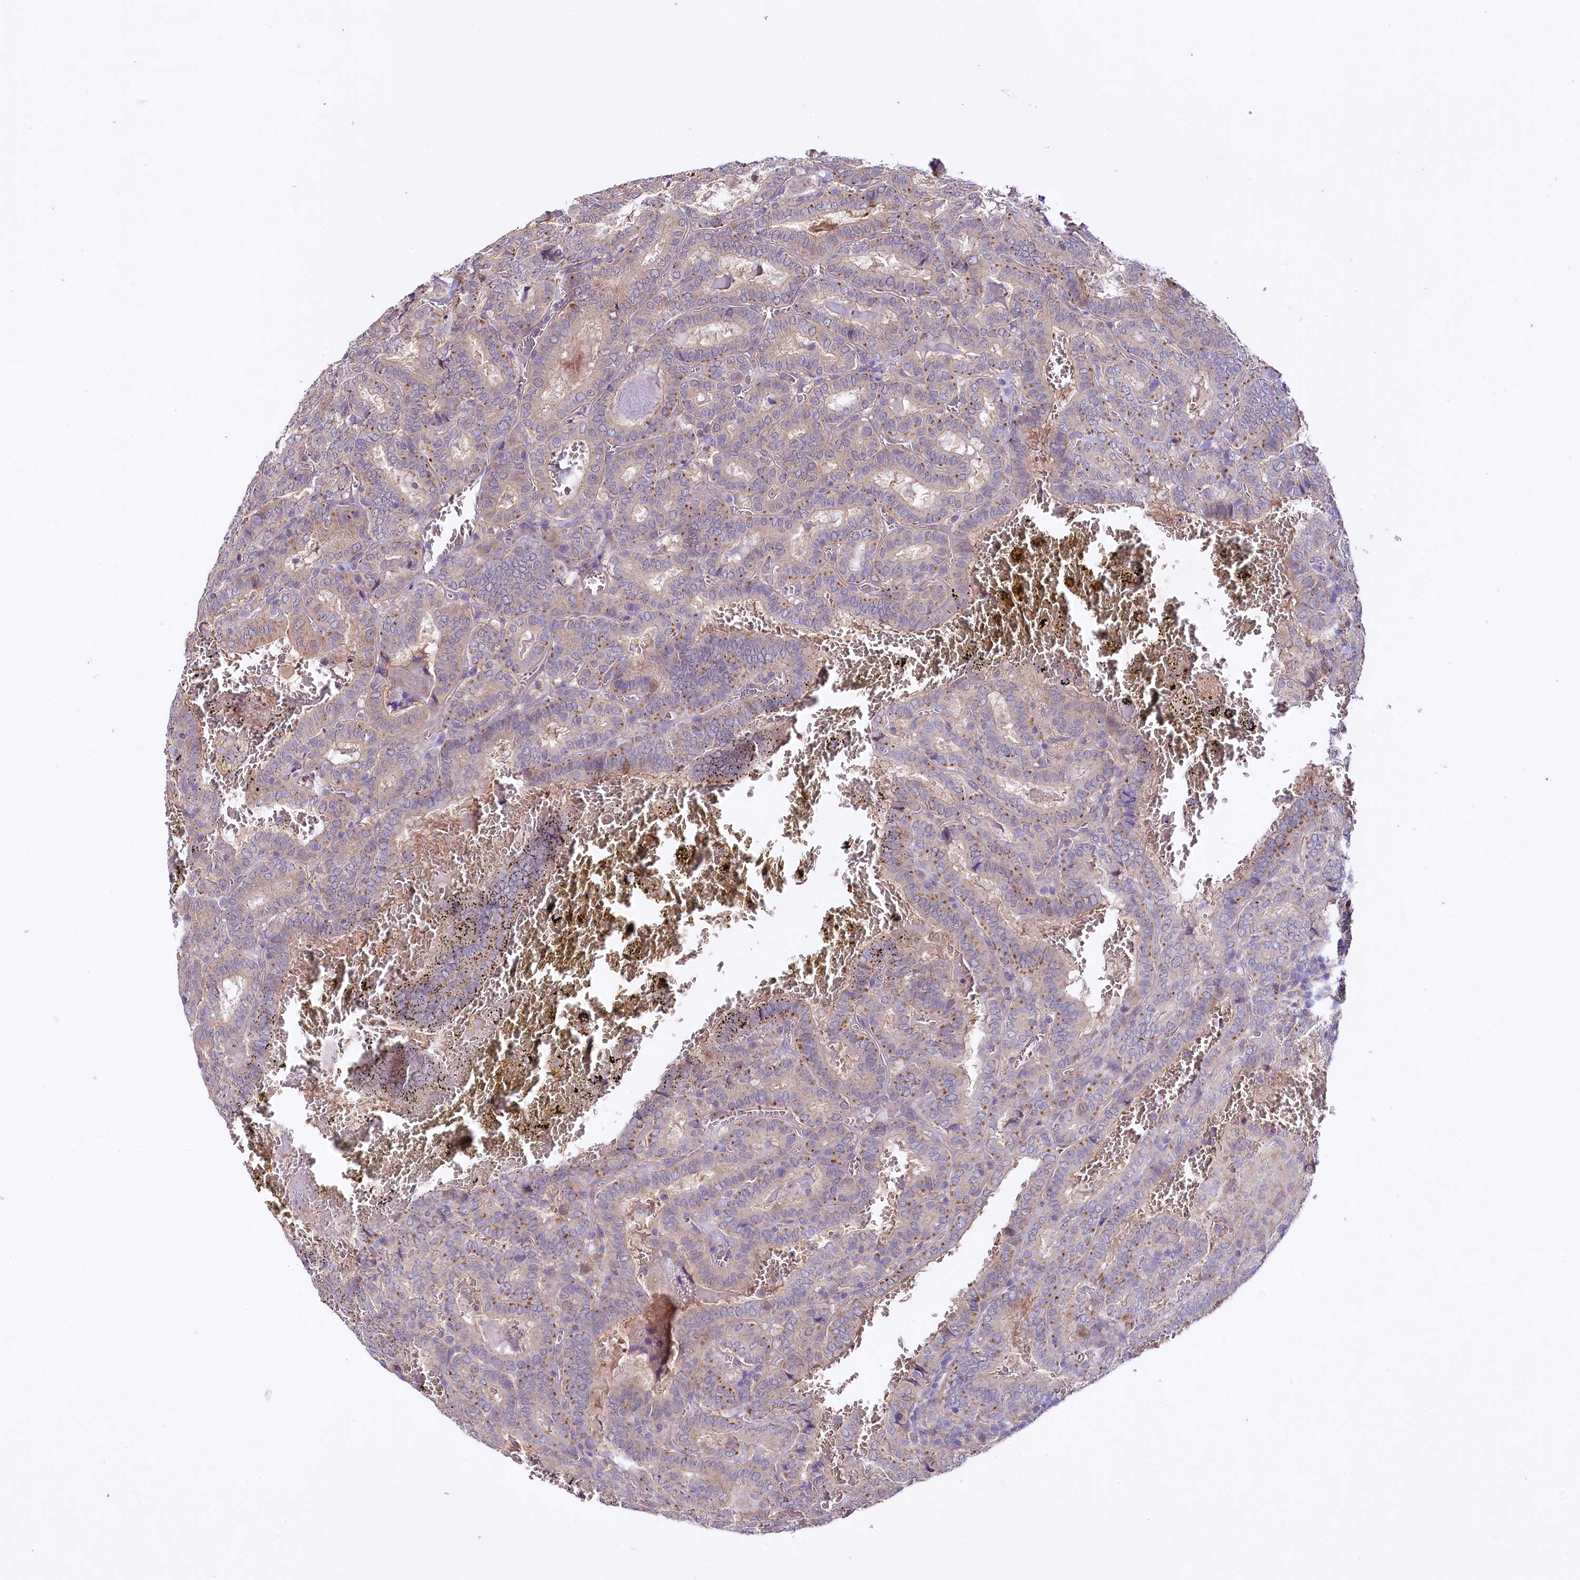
{"staining": {"intensity": "weak", "quantity": "25%-75%", "location": "cytoplasmic/membranous"}, "tissue": "thyroid cancer", "cell_type": "Tumor cells", "image_type": "cancer", "snomed": [{"axis": "morphology", "description": "Papillary adenocarcinoma, NOS"}, {"axis": "topography", "description": "Thyroid gland"}], "caption": "Tumor cells display weak cytoplasmic/membranous expression in approximately 25%-75% of cells in thyroid cancer.", "gene": "CEP295", "patient": {"sex": "female", "age": 72}}